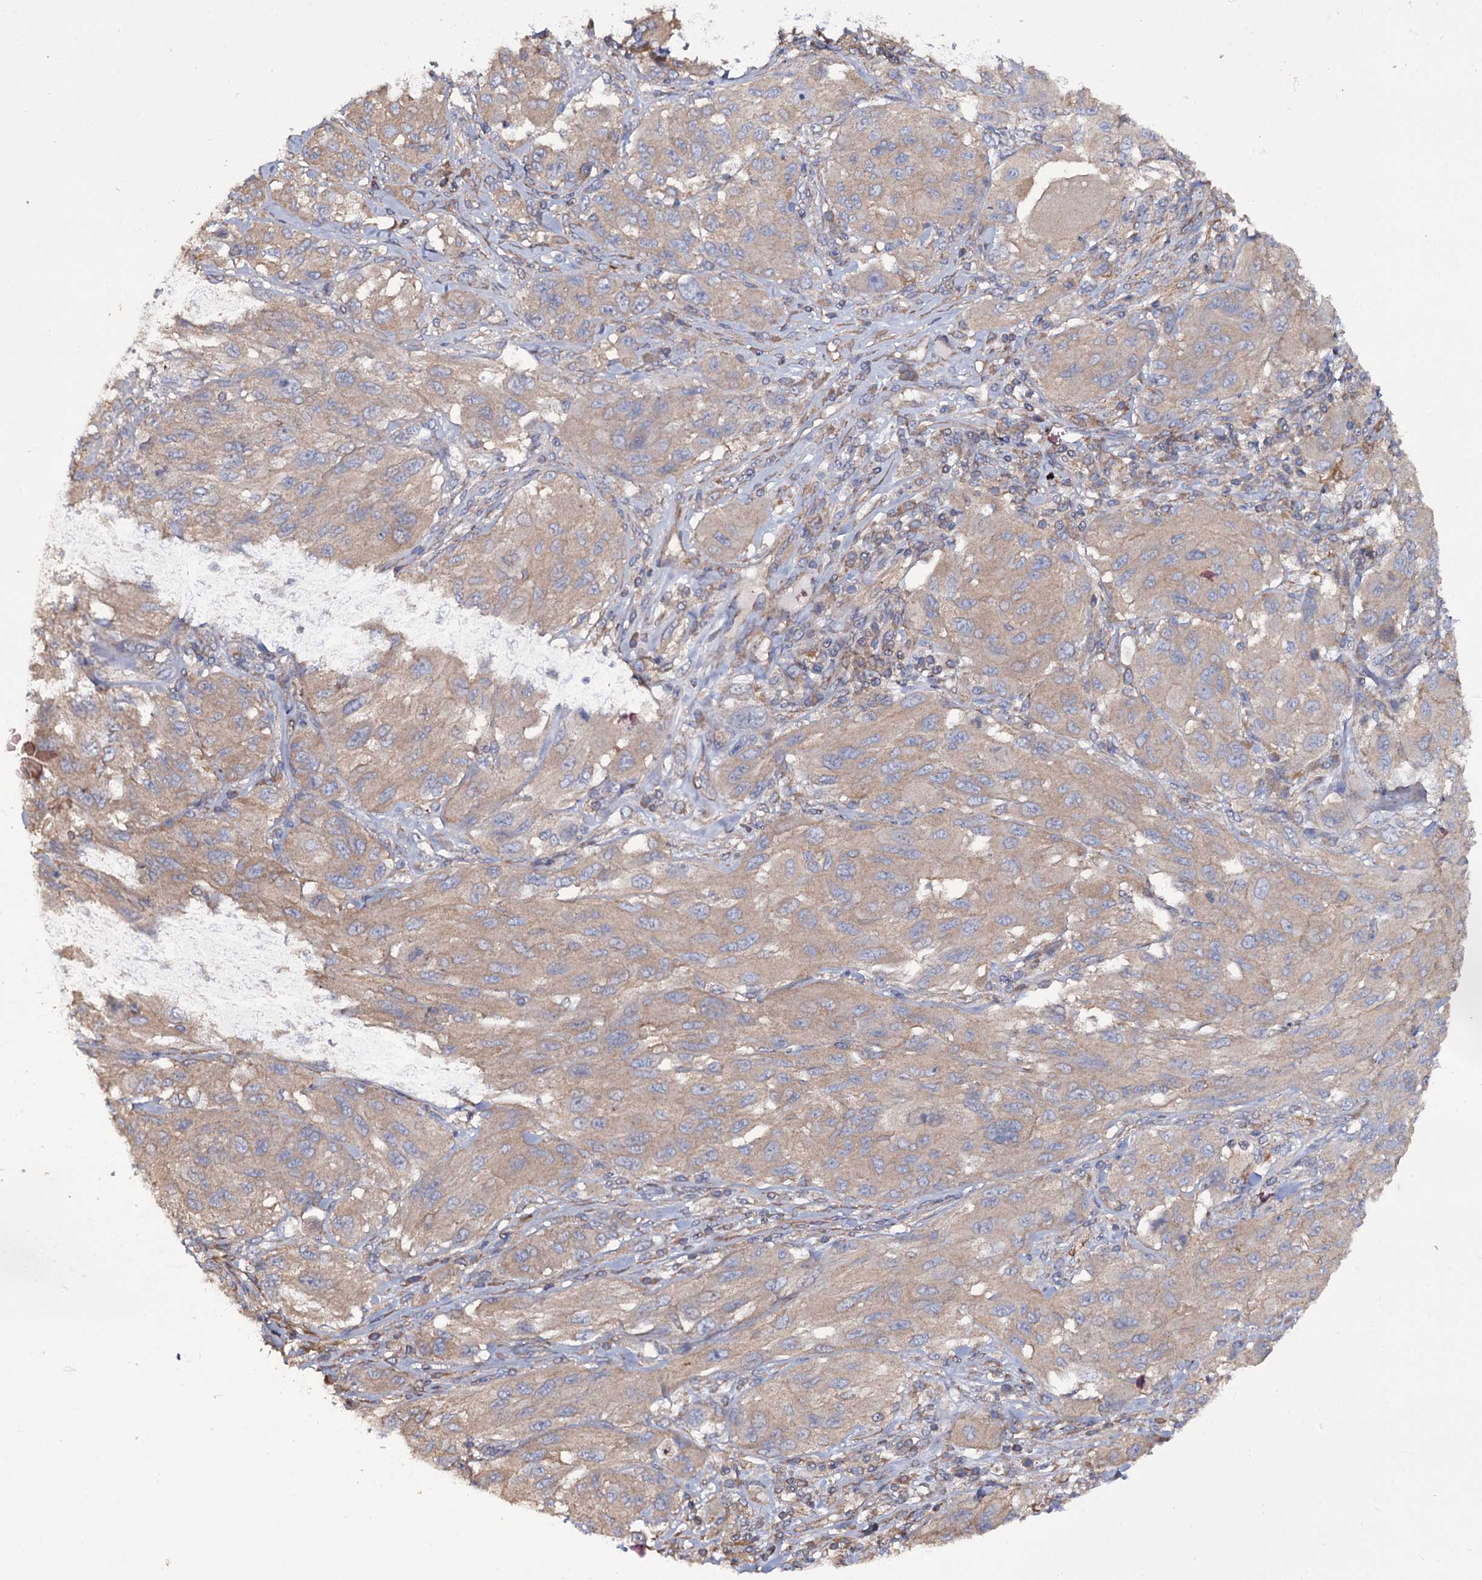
{"staining": {"intensity": "weak", "quantity": ">75%", "location": "cytoplasmic/membranous"}, "tissue": "melanoma", "cell_type": "Tumor cells", "image_type": "cancer", "snomed": [{"axis": "morphology", "description": "Malignant melanoma, NOS"}, {"axis": "topography", "description": "Skin"}], "caption": "A photomicrograph showing weak cytoplasmic/membranous staining in about >75% of tumor cells in malignant melanoma, as visualized by brown immunohistochemical staining.", "gene": "TTC23", "patient": {"sex": "female", "age": 91}}